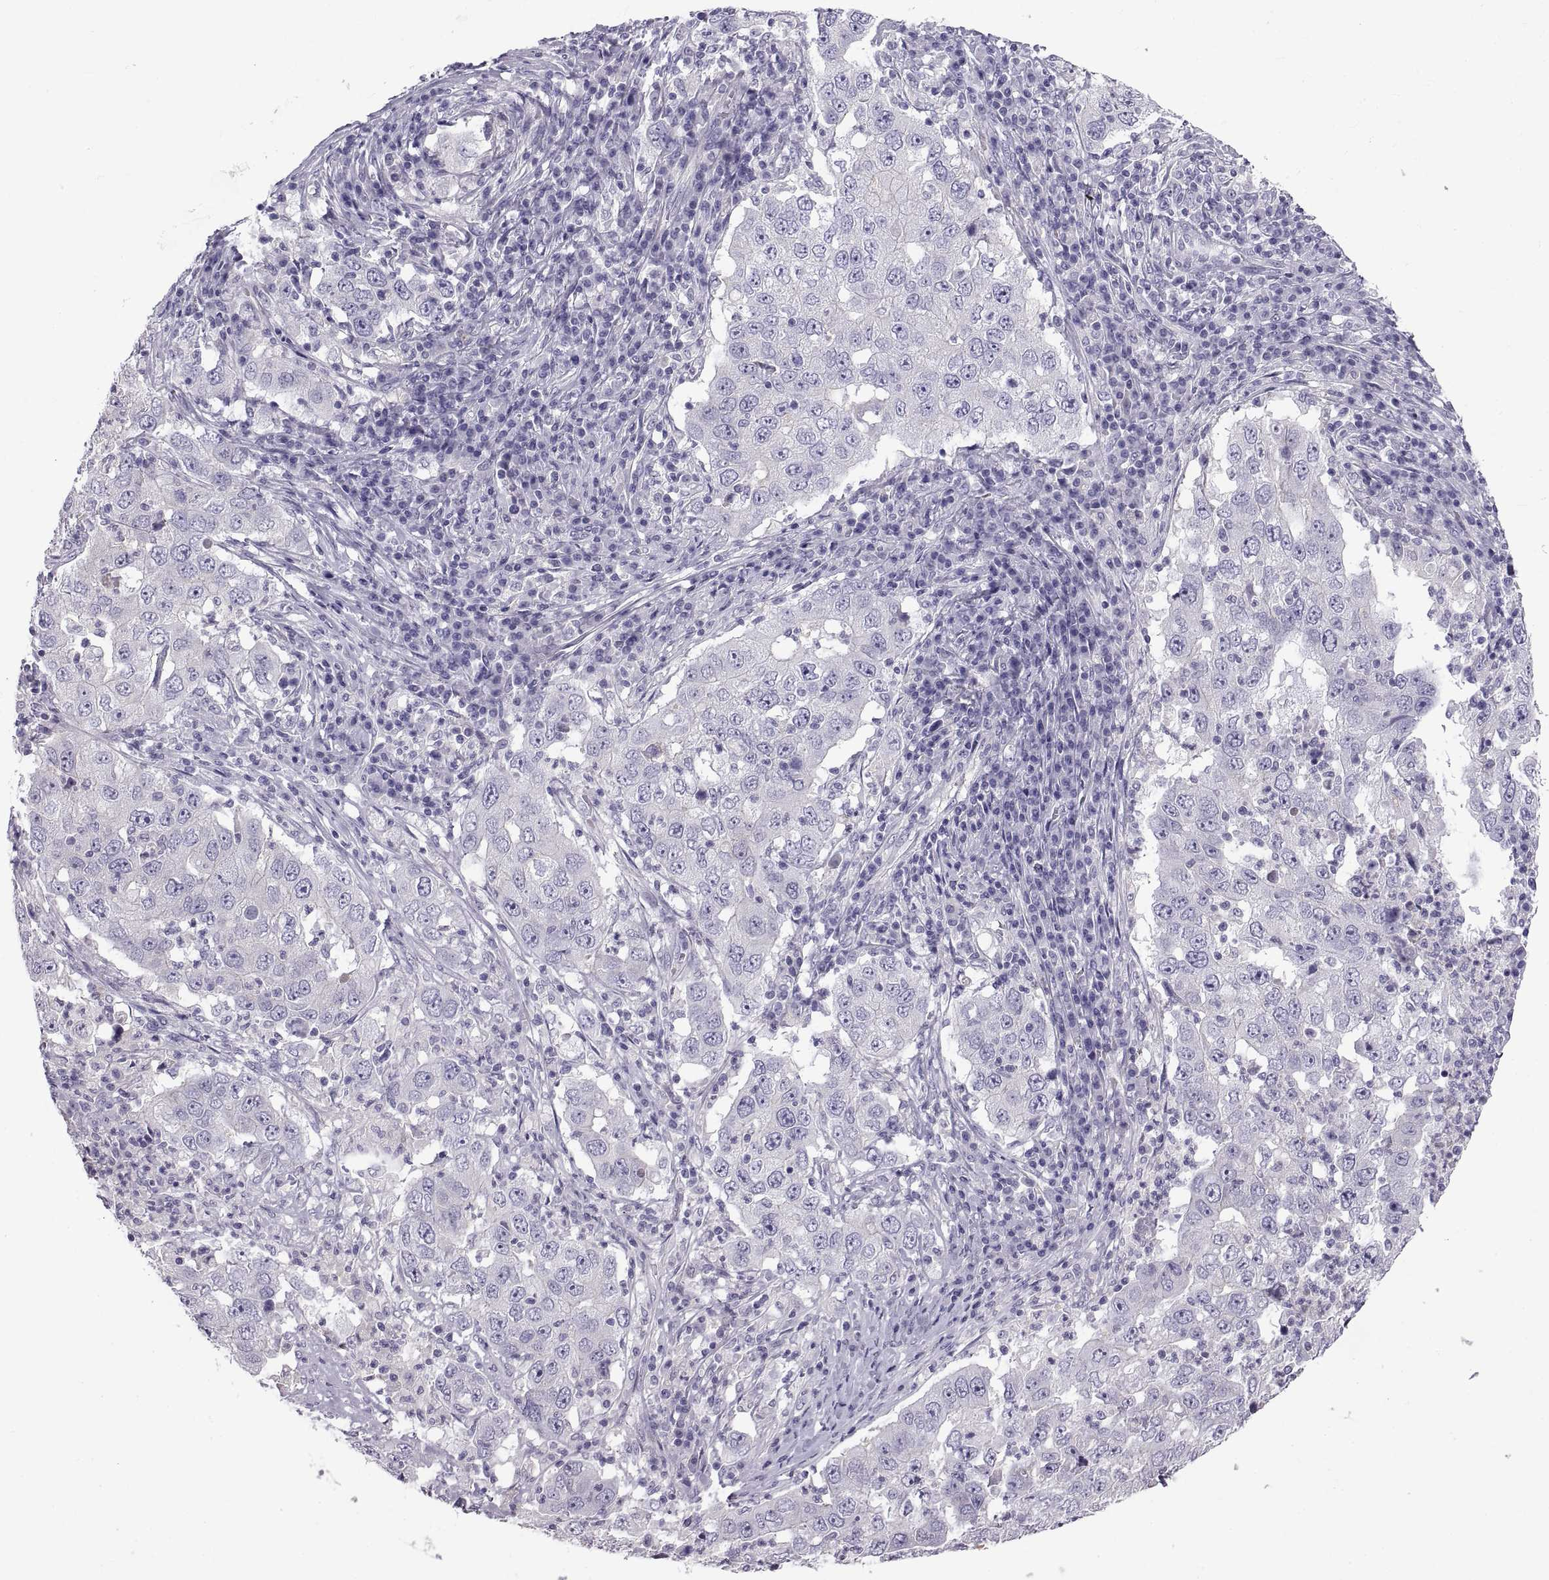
{"staining": {"intensity": "negative", "quantity": "none", "location": "none"}, "tissue": "lung cancer", "cell_type": "Tumor cells", "image_type": "cancer", "snomed": [{"axis": "morphology", "description": "Adenocarcinoma, NOS"}, {"axis": "topography", "description": "Lung"}], "caption": "DAB (3,3'-diaminobenzidine) immunohistochemical staining of lung cancer (adenocarcinoma) reveals no significant expression in tumor cells.", "gene": "CRYBB3", "patient": {"sex": "male", "age": 73}}